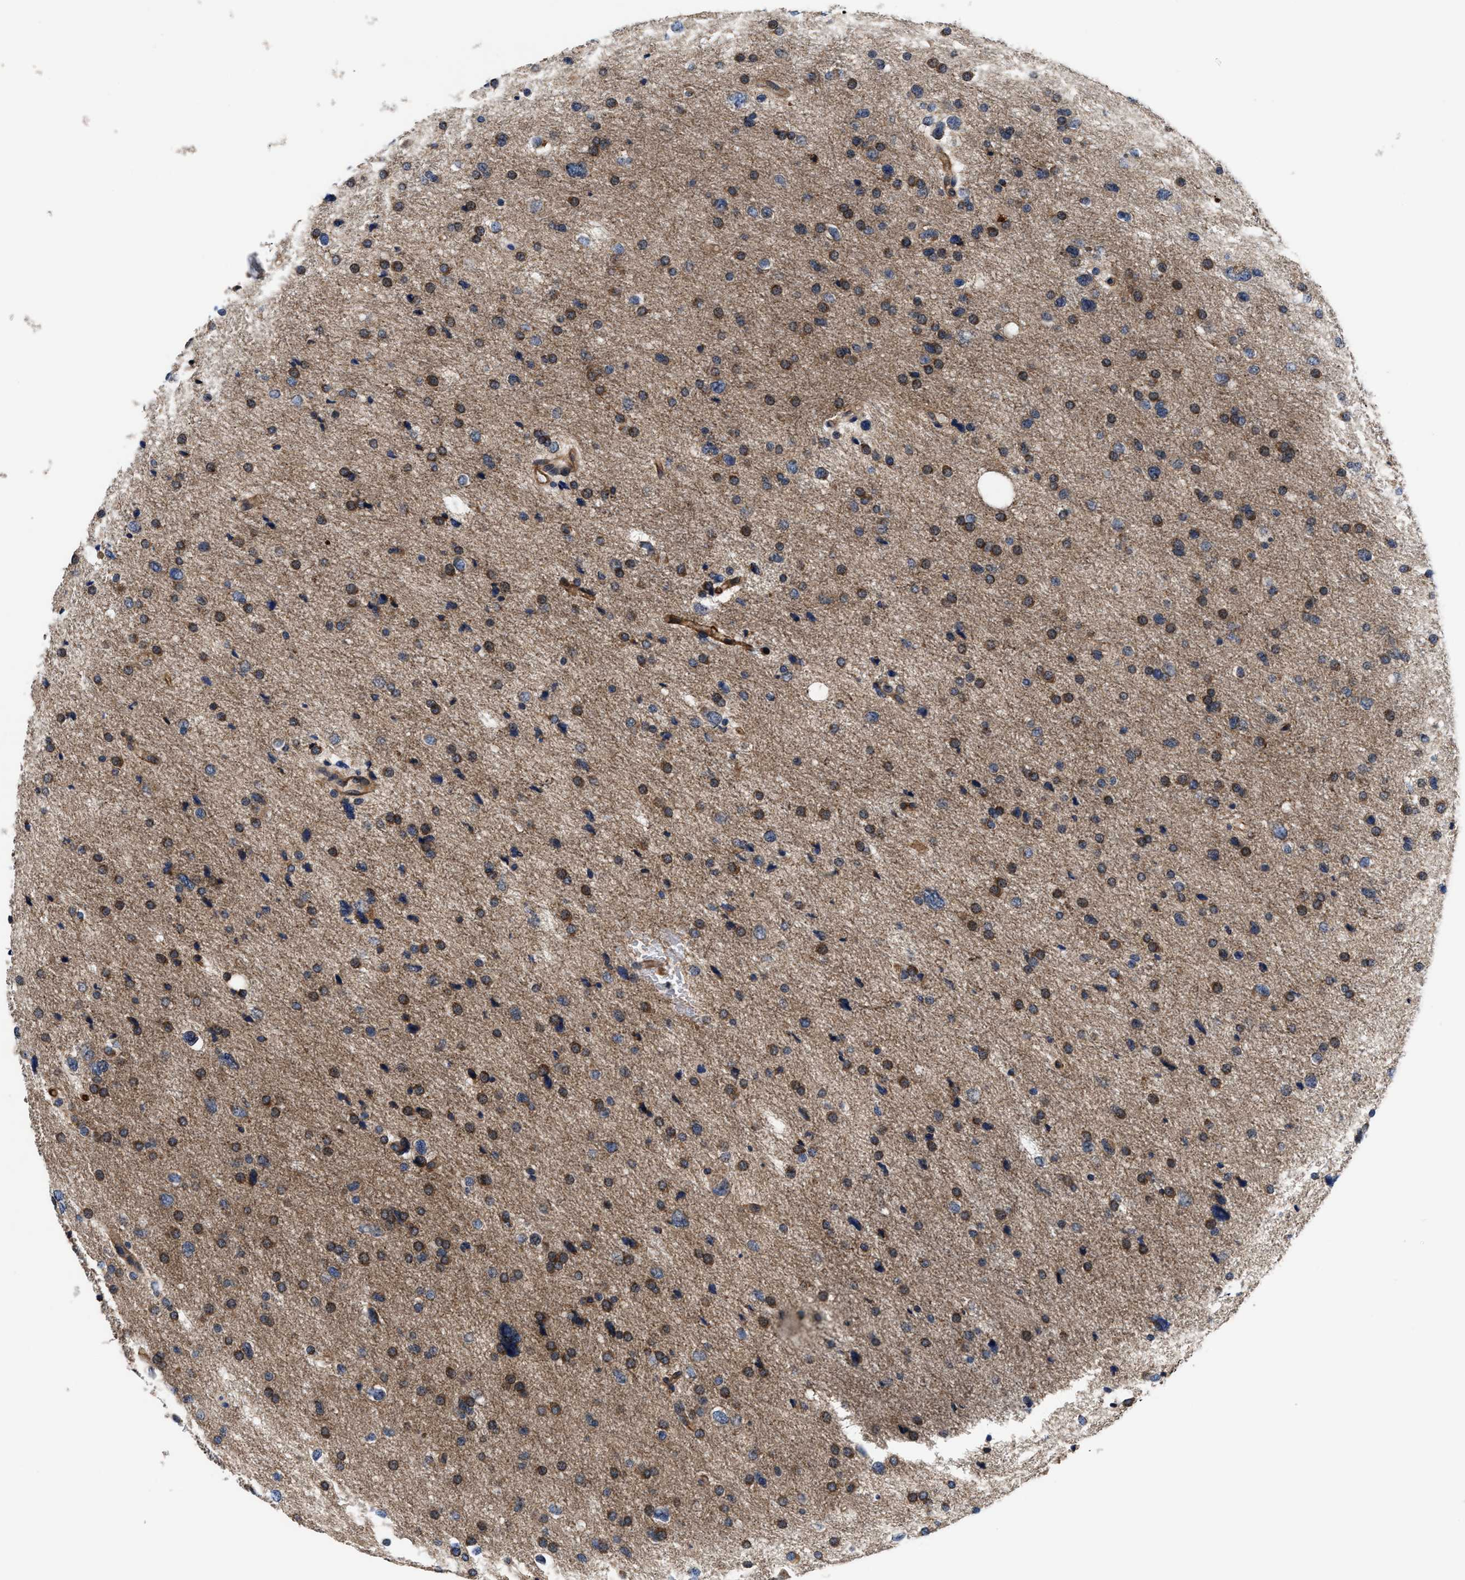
{"staining": {"intensity": "moderate", "quantity": ">75%", "location": "cytoplasmic/membranous"}, "tissue": "glioma", "cell_type": "Tumor cells", "image_type": "cancer", "snomed": [{"axis": "morphology", "description": "Glioma, malignant, Low grade"}, {"axis": "topography", "description": "Brain"}], "caption": "Moderate cytoplasmic/membranous staining for a protein is present in approximately >75% of tumor cells of glioma using immunohistochemistry.", "gene": "SLC12A2", "patient": {"sex": "female", "age": 37}}